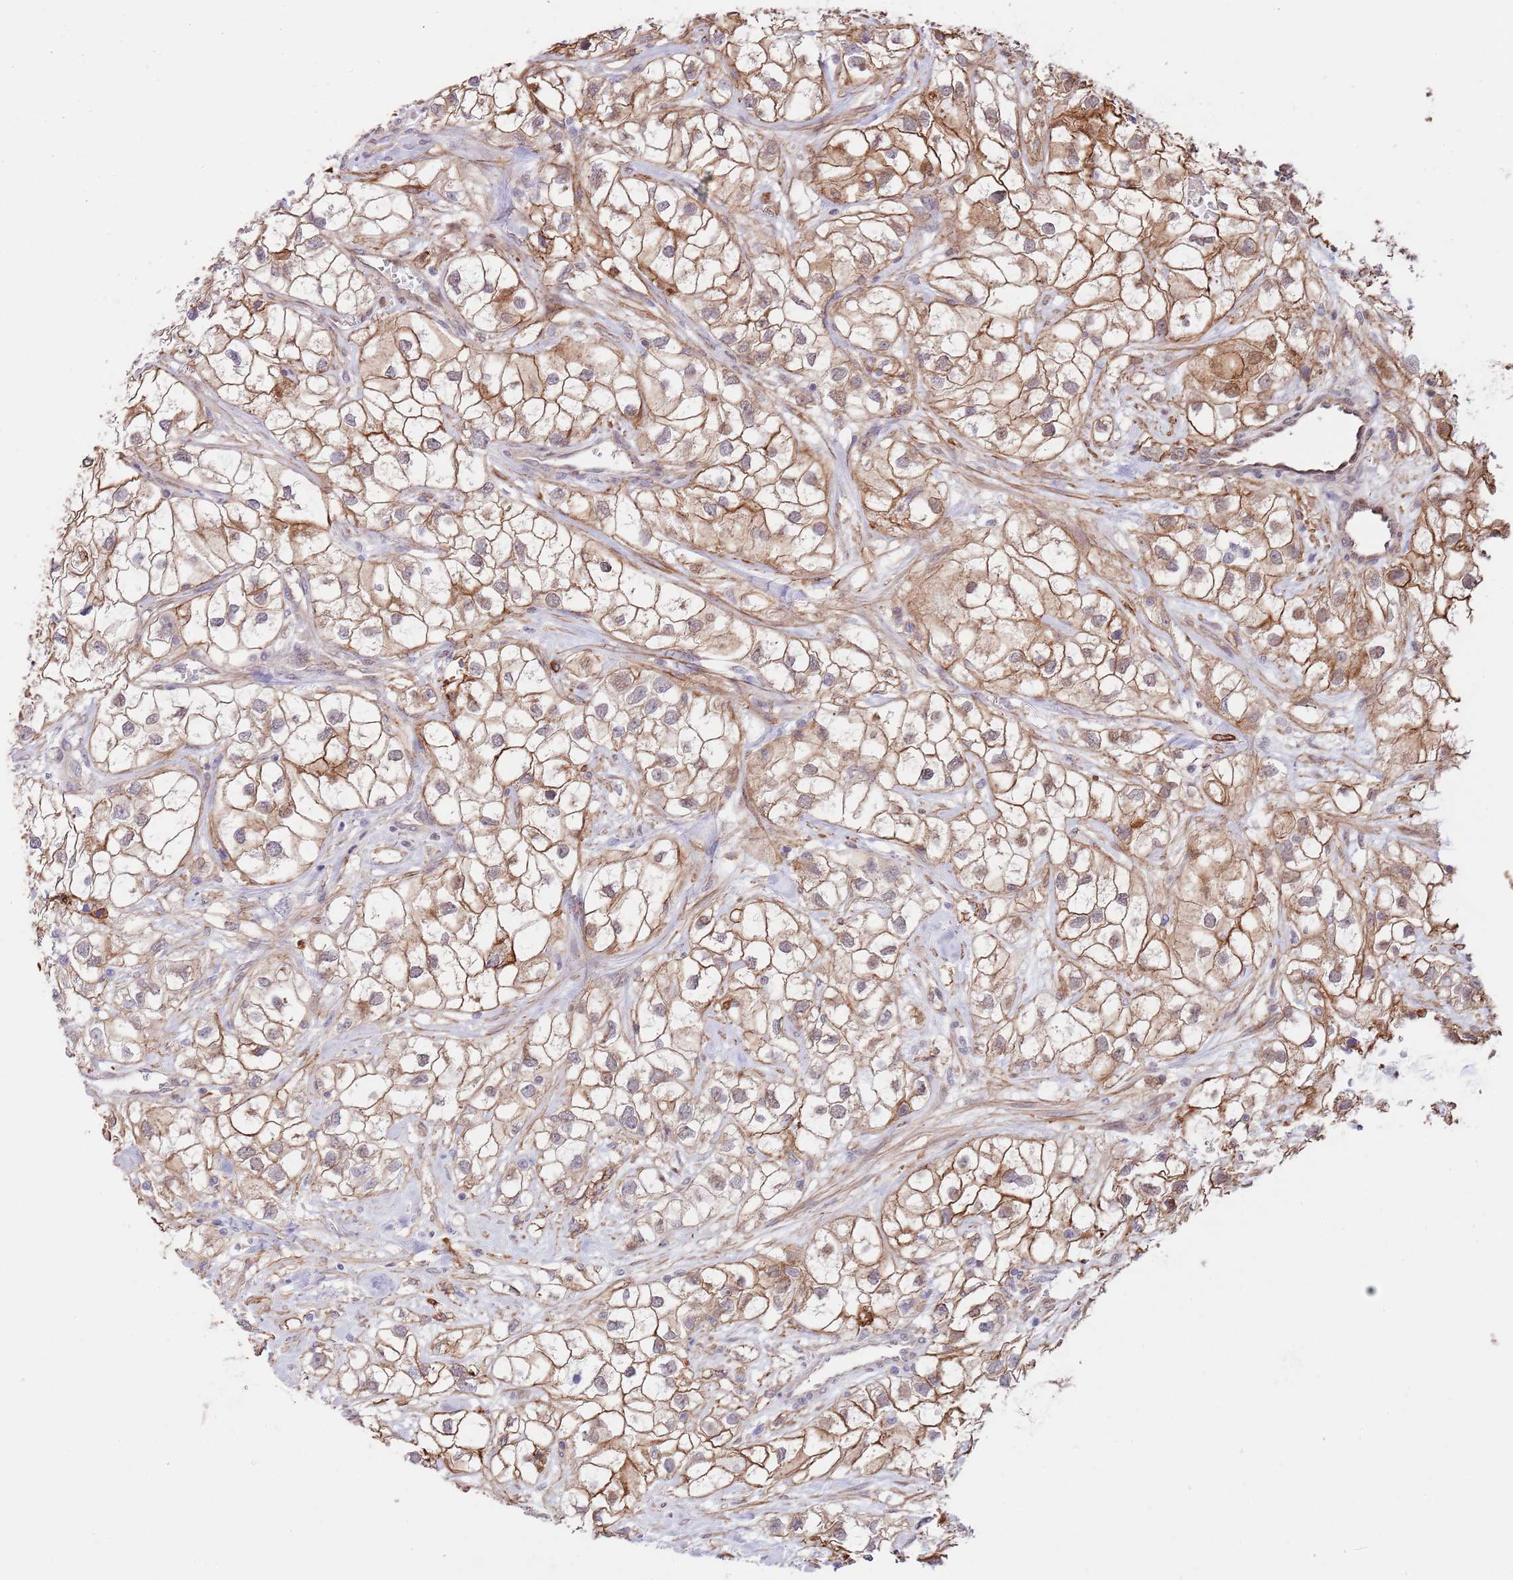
{"staining": {"intensity": "moderate", "quantity": ">75%", "location": "cytoplasmic/membranous"}, "tissue": "renal cancer", "cell_type": "Tumor cells", "image_type": "cancer", "snomed": [{"axis": "morphology", "description": "Adenocarcinoma, NOS"}, {"axis": "topography", "description": "Kidney"}], "caption": "Human renal adenocarcinoma stained with a protein marker shows moderate staining in tumor cells.", "gene": "BPNT1", "patient": {"sex": "male", "age": 59}}